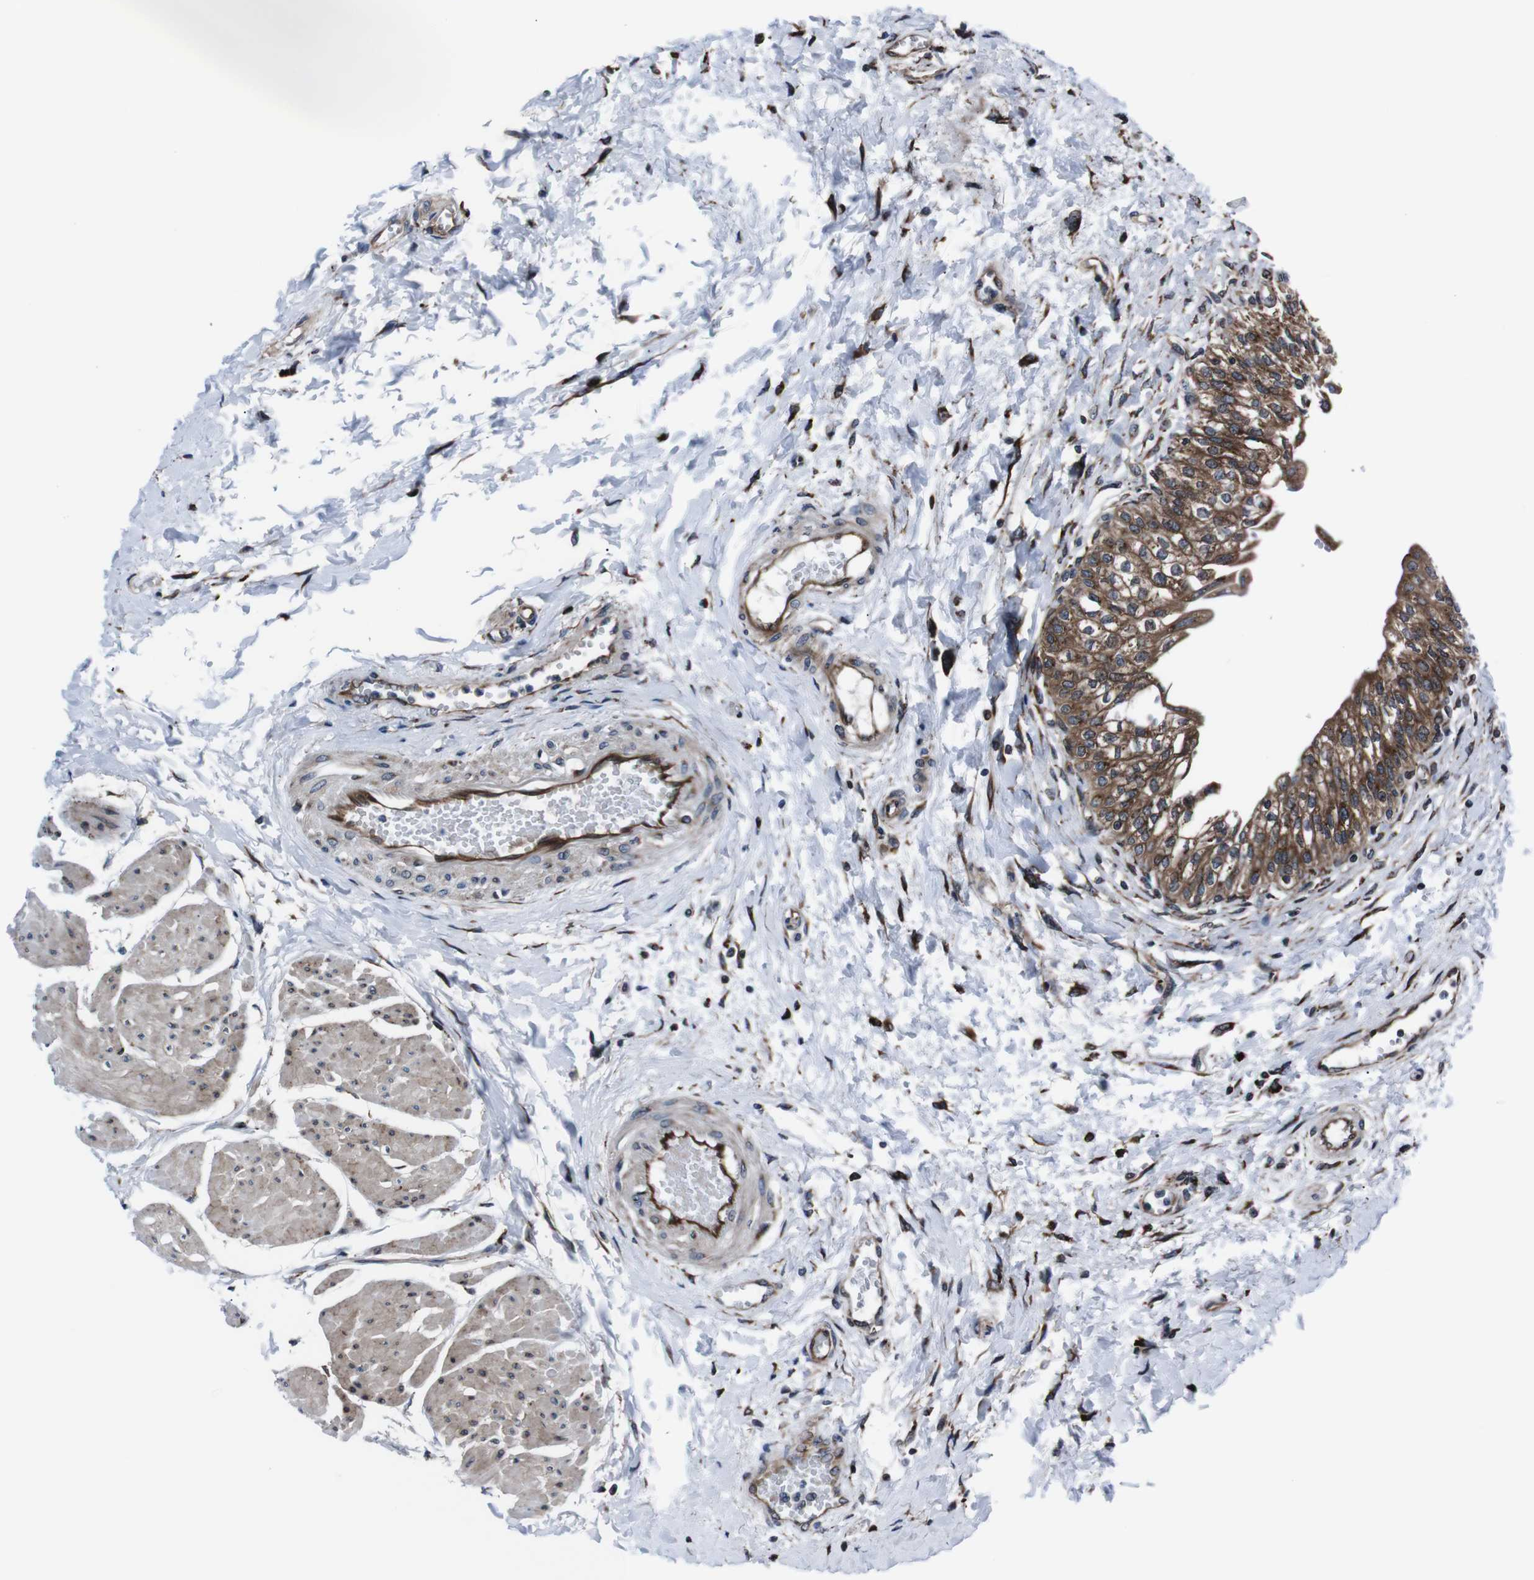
{"staining": {"intensity": "strong", "quantity": ">75%", "location": "cytoplasmic/membranous"}, "tissue": "urinary bladder", "cell_type": "Urothelial cells", "image_type": "normal", "snomed": [{"axis": "morphology", "description": "Normal tissue, NOS"}, {"axis": "topography", "description": "Urinary bladder"}], "caption": "IHC photomicrograph of normal urinary bladder: urinary bladder stained using immunohistochemistry displays high levels of strong protein expression localized specifically in the cytoplasmic/membranous of urothelial cells, appearing as a cytoplasmic/membranous brown color.", "gene": "EIF4A2", "patient": {"sex": "male", "age": 55}}